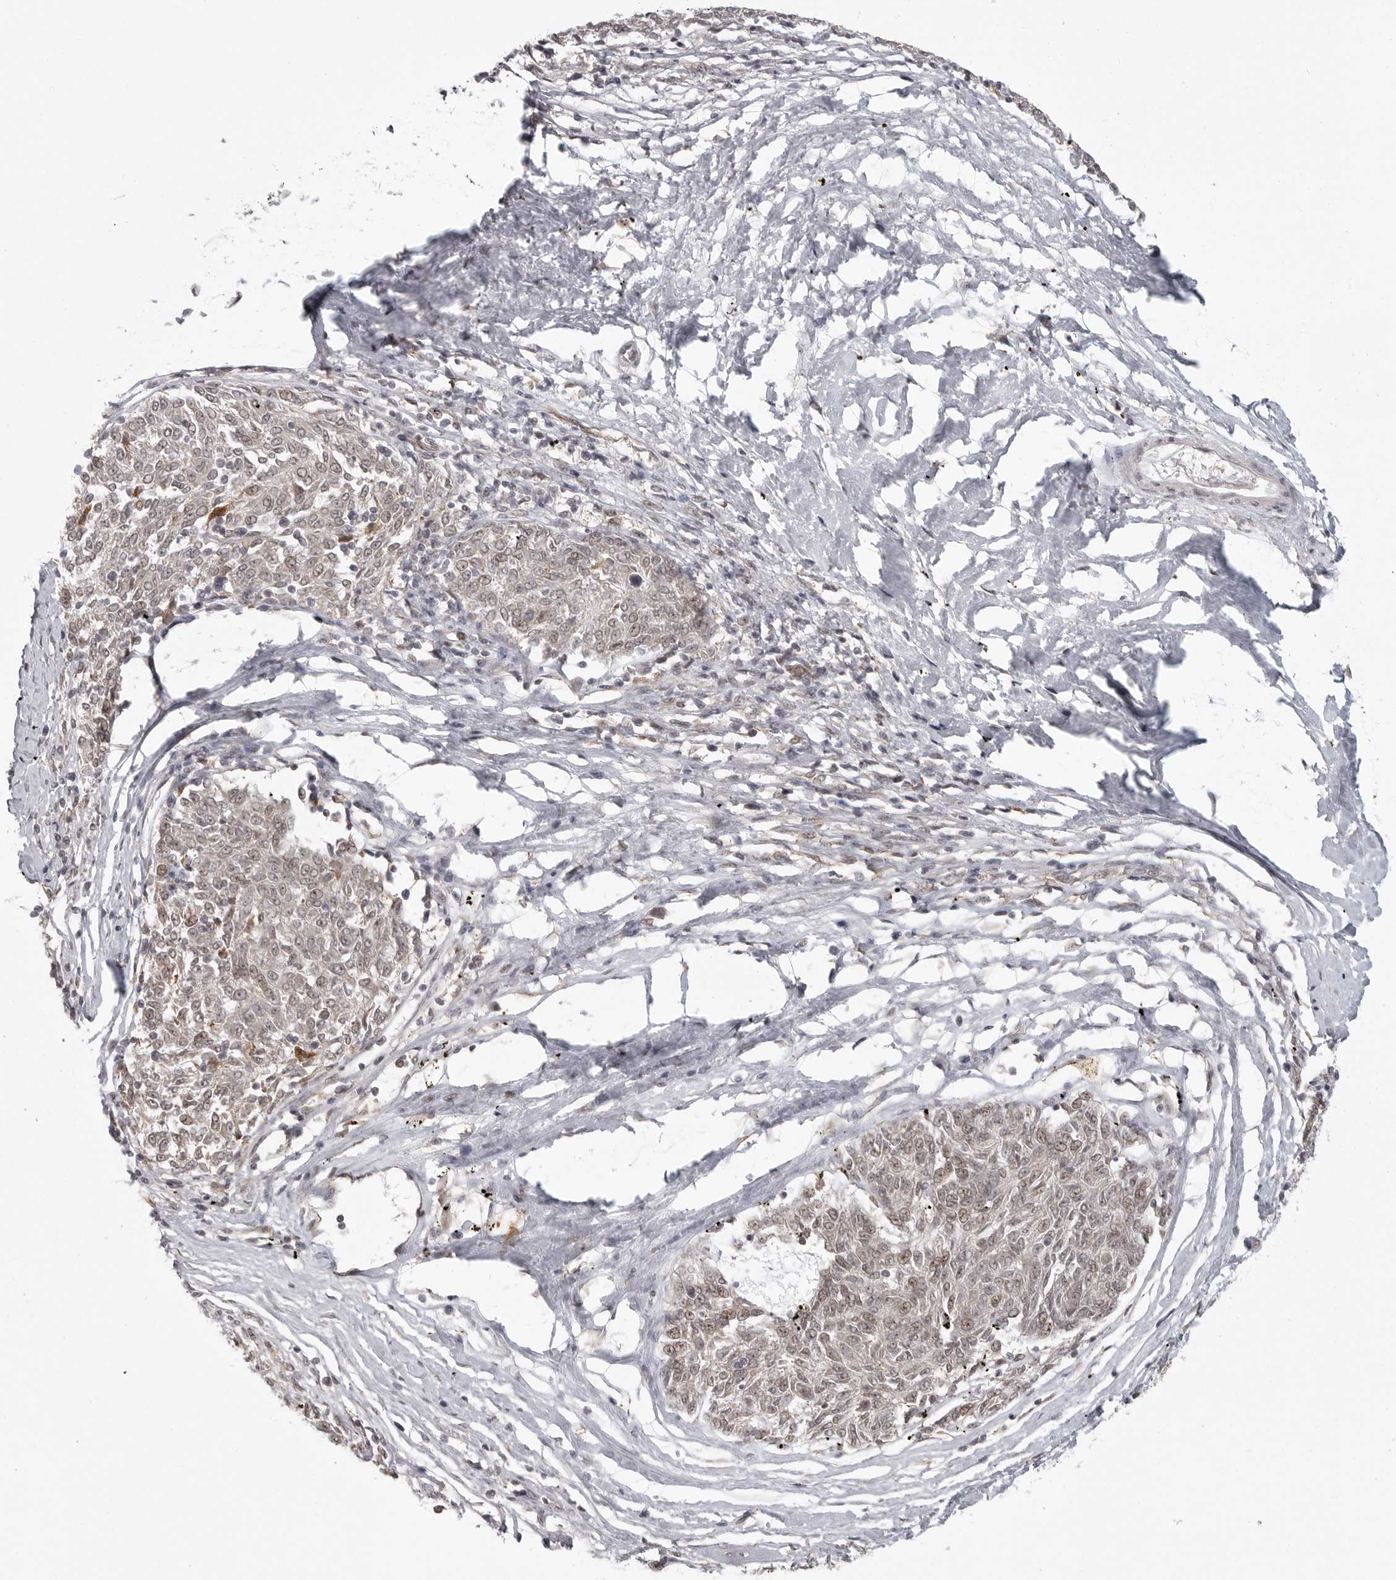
{"staining": {"intensity": "weak", "quantity": "25%-75%", "location": "nuclear"}, "tissue": "melanoma", "cell_type": "Tumor cells", "image_type": "cancer", "snomed": [{"axis": "morphology", "description": "Malignant melanoma, NOS"}, {"axis": "topography", "description": "Skin"}], "caption": "This micrograph reveals IHC staining of human malignant melanoma, with low weak nuclear expression in about 25%-75% of tumor cells.", "gene": "ISG20L2", "patient": {"sex": "female", "age": 72}}